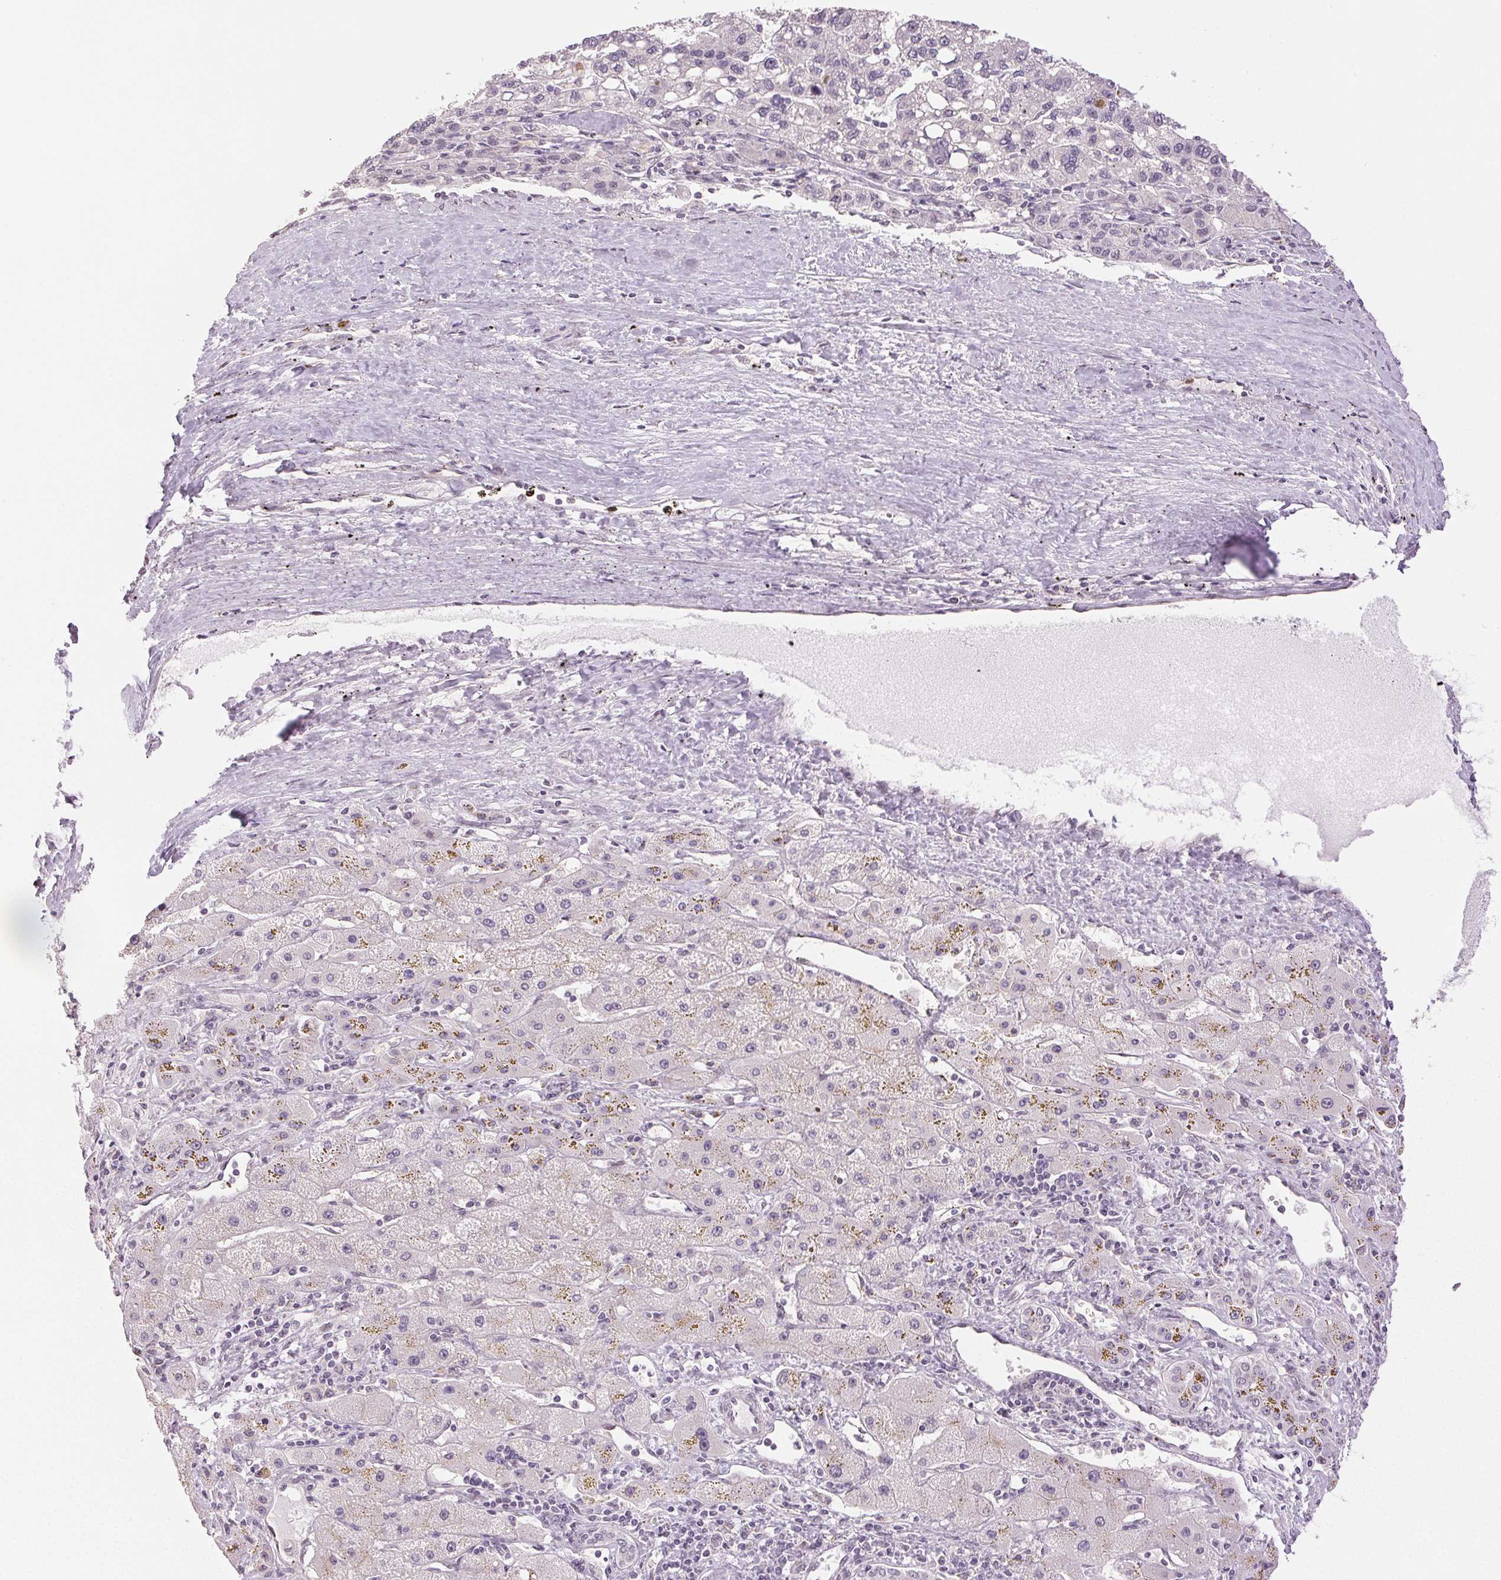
{"staining": {"intensity": "negative", "quantity": "none", "location": "none"}, "tissue": "liver cancer", "cell_type": "Tumor cells", "image_type": "cancer", "snomed": [{"axis": "morphology", "description": "Carcinoma, Hepatocellular, NOS"}, {"axis": "topography", "description": "Liver"}], "caption": "This image is of liver cancer (hepatocellular carcinoma) stained with immunohistochemistry (IHC) to label a protein in brown with the nuclei are counter-stained blue. There is no expression in tumor cells.", "gene": "PLCB1", "patient": {"sex": "female", "age": 82}}